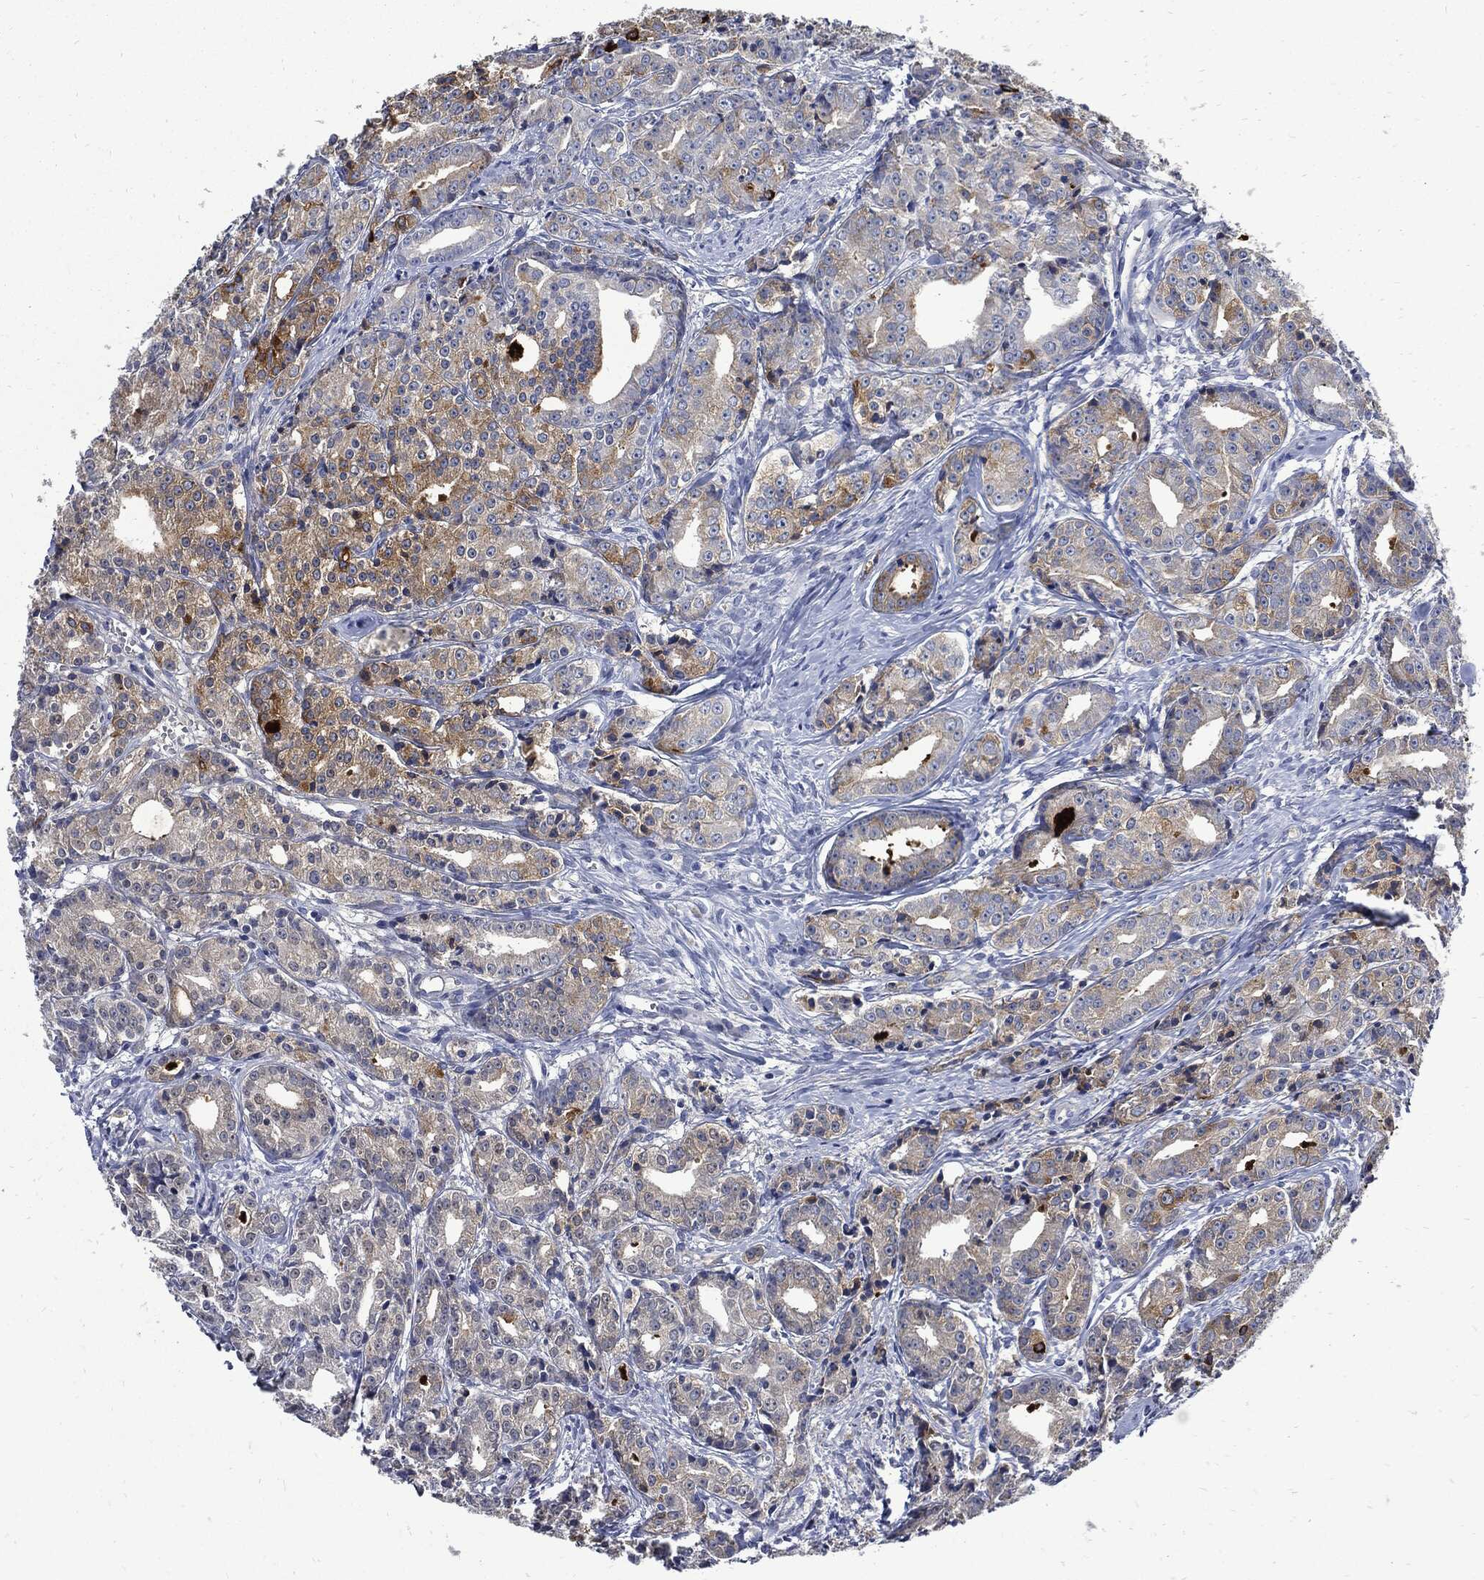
{"staining": {"intensity": "weak", "quantity": "25%-75%", "location": "cytoplasmic/membranous"}, "tissue": "prostate cancer", "cell_type": "Tumor cells", "image_type": "cancer", "snomed": [{"axis": "morphology", "description": "Adenocarcinoma, Medium grade"}, {"axis": "topography", "description": "Prostate"}], "caption": "About 25%-75% of tumor cells in prostate cancer (medium-grade adenocarcinoma) exhibit weak cytoplasmic/membranous protein positivity as visualized by brown immunohistochemical staining.", "gene": "CPE", "patient": {"sex": "male", "age": 74}}